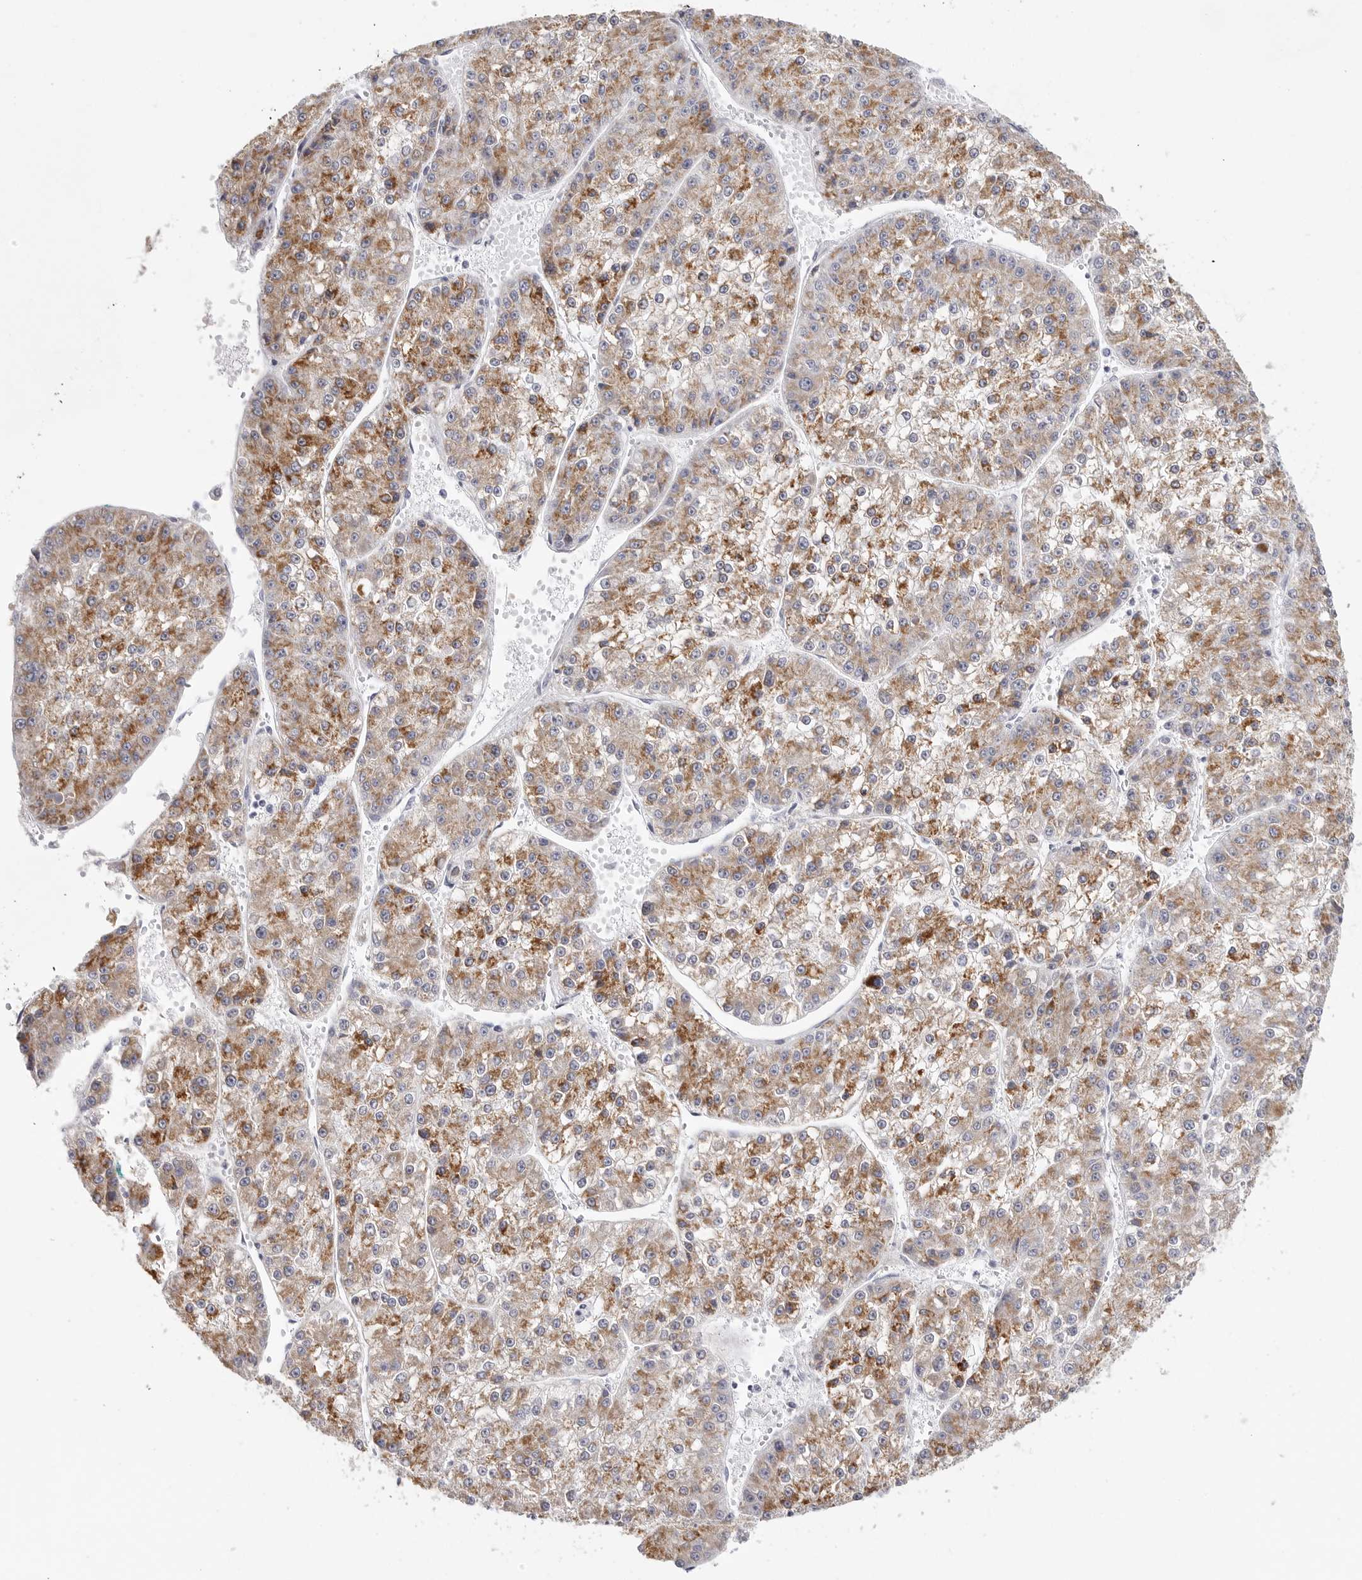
{"staining": {"intensity": "moderate", "quantity": ">75%", "location": "cytoplasmic/membranous"}, "tissue": "liver cancer", "cell_type": "Tumor cells", "image_type": "cancer", "snomed": [{"axis": "morphology", "description": "Carcinoma, Hepatocellular, NOS"}, {"axis": "topography", "description": "Liver"}], "caption": "A micrograph showing moderate cytoplasmic/membranous staining in about >75% of tumor cells in liver hepatocellular carcinoma, as visualized by brown immunohistochemical staining.", "gene": "ELP3", "patient": {"sex": "female", "age": 73}}